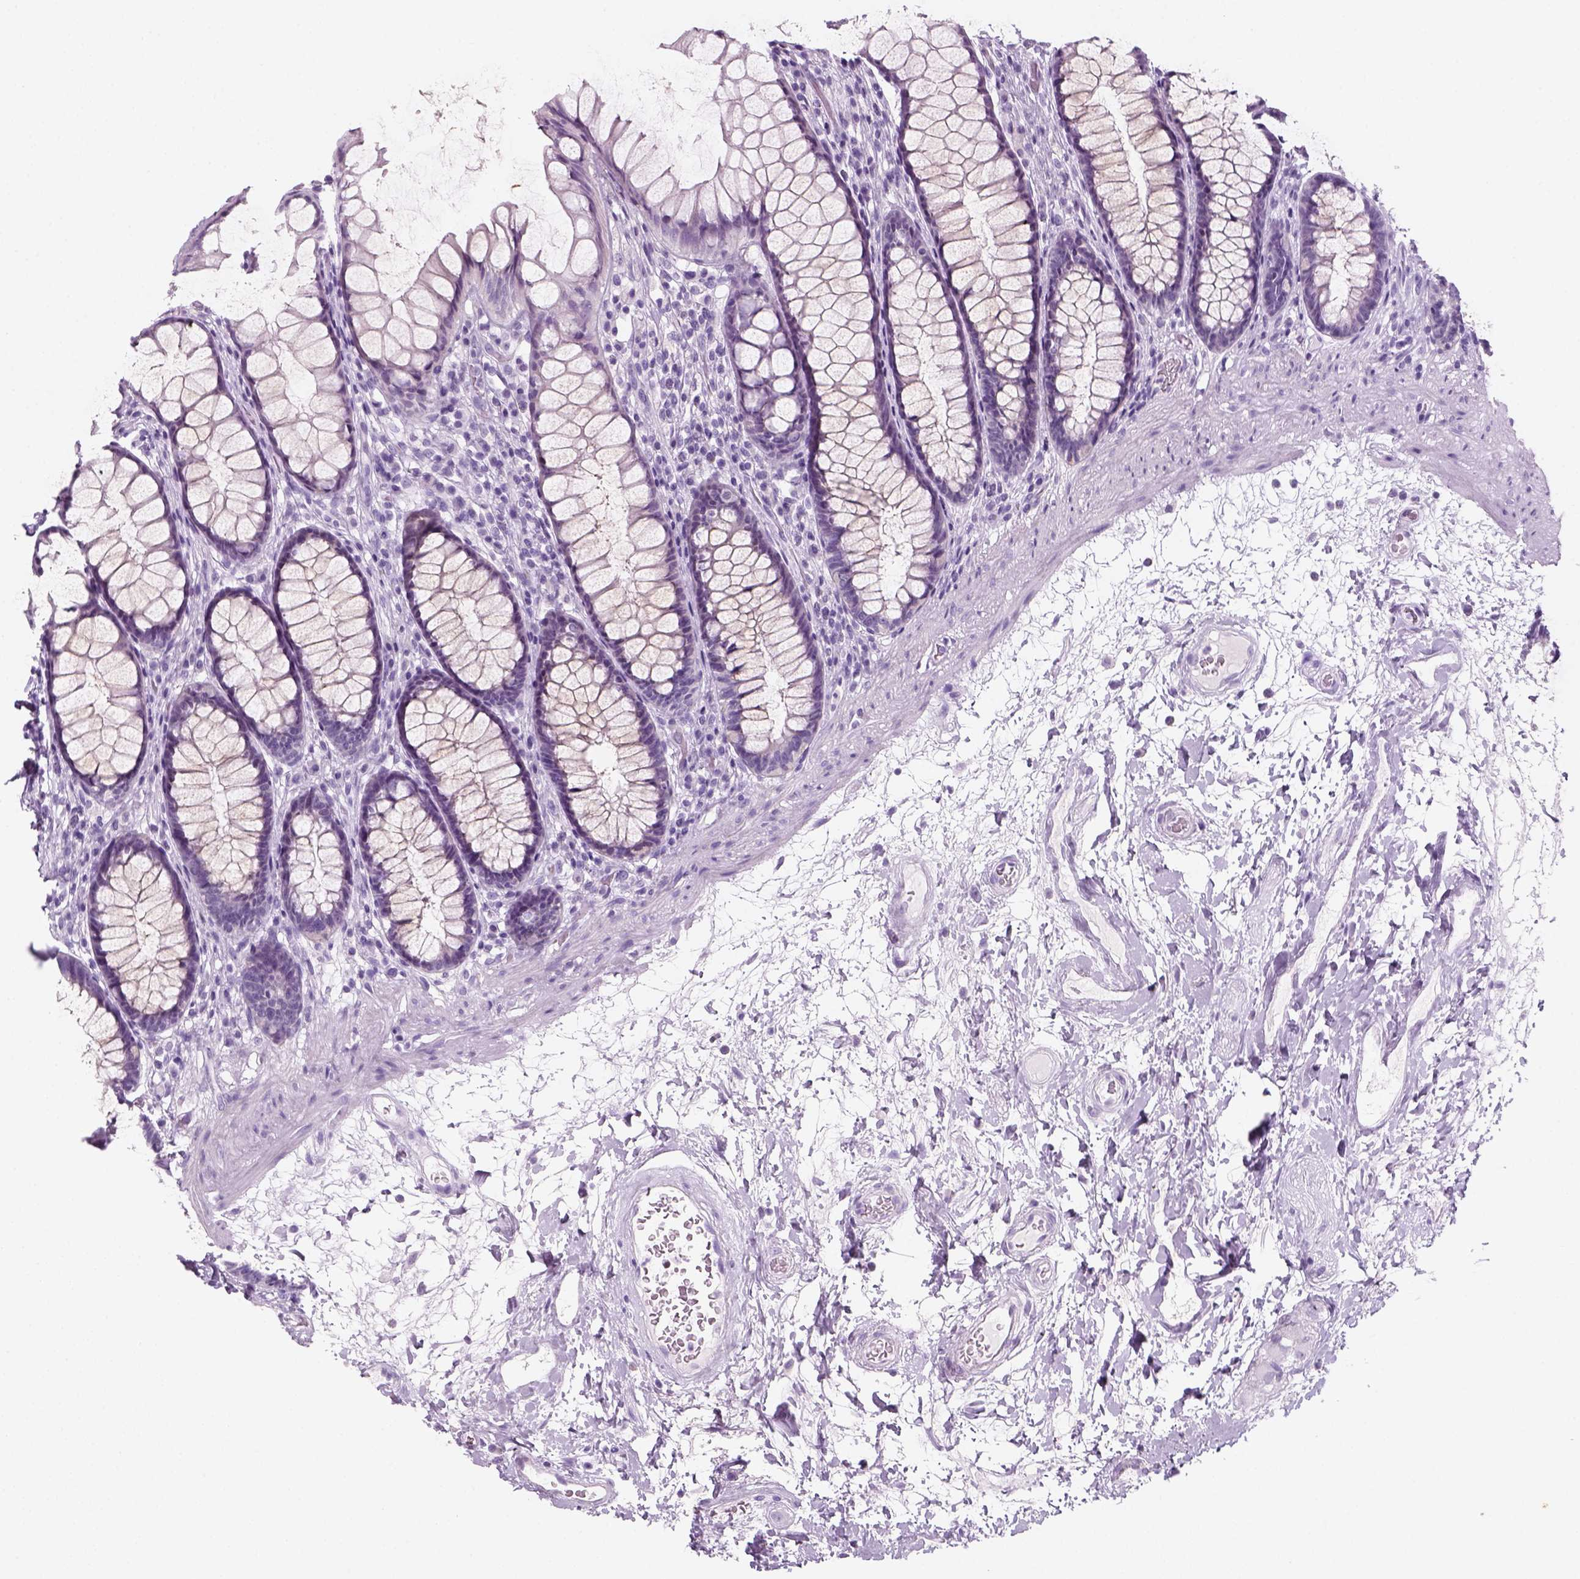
{"staining": {"intensity": "negative", "quantity": "none", "location": "none"}, "tissue": "rectum", "cell_type": "Glandular cells", "image_type": "normal", "snomed": [{"axis": "morphology", "description": "Normal tissue, NOS"}, {"axis": "topography", "description": "Rectum"}], "caption": "Immunohistochemistry (IHC) image of normal rectum: rectum stained with DAB reveals no significant protein staining in glandular cells. Brightfield microscopy of IHC stained with DAB (3,3'-diaminobenzidine) (brown) and hematoxylin (blue), captured at high magnification.", "gene": "KRTAP11", "patient": {"sex": "male", "age": 72}}